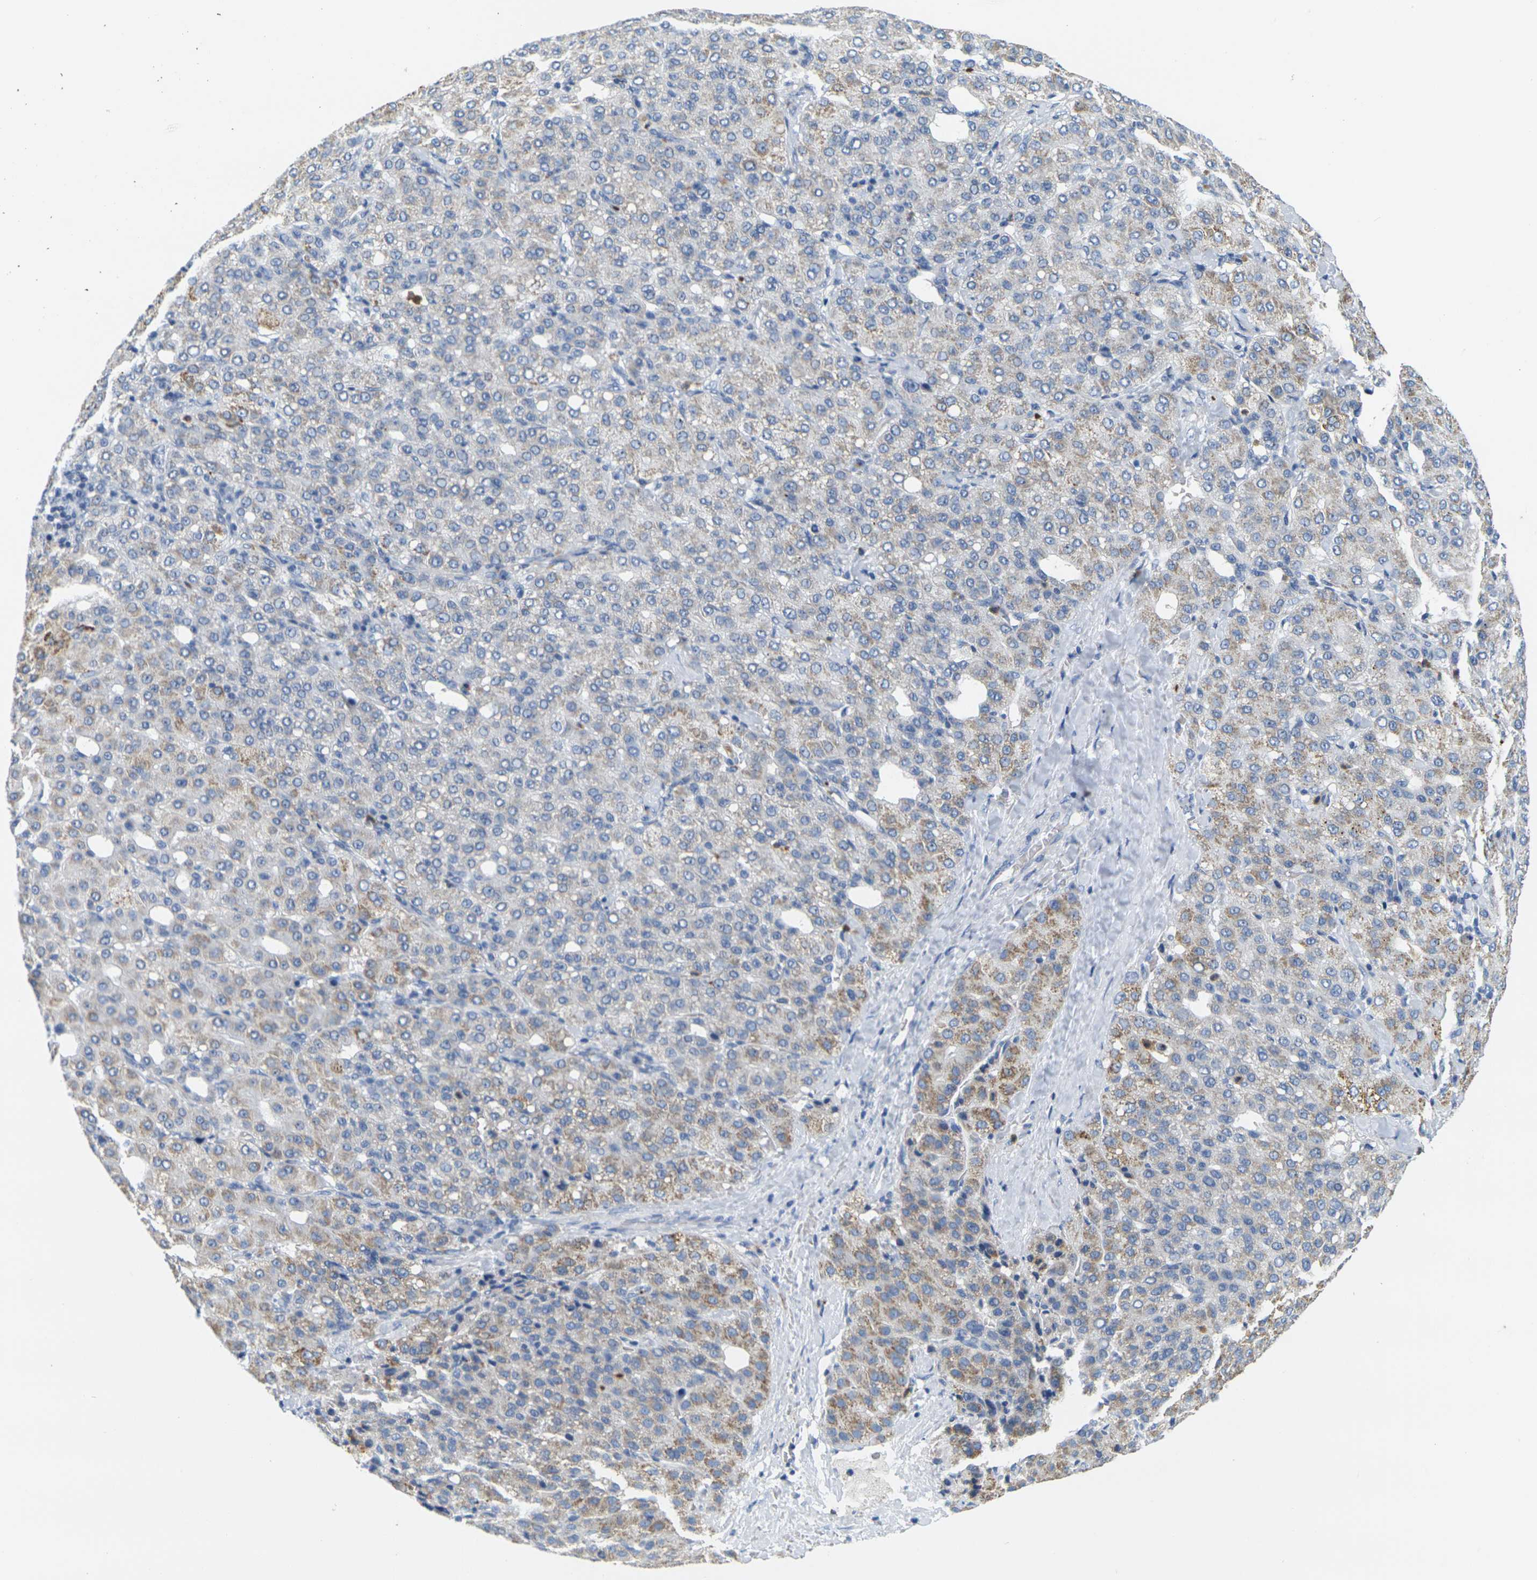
{"staining": {"intensity": "weak", "quantity": "25%-75%", "location": "cytoplasmic/membranous"}, "tissue": "liver cancer", "cell_type": "Tumor cells", "image_type": "cancer", "snomed": [{"axis": "morphology", "description": "Carcinoma, Hepatocellular, NOS"}, {"axis": "topography", "description": "Liver"}], "caption": "Immunohistochemistry histopathology image of liver cancer (hepatocellular carcinoma) stained for a protein (brown), which shows low levels of weak cytoplasmic/membranous staining in approximately 25%-75% of tumor cells.", "gene": "KLK5", "patient": {"sex": "male", "age": 65}}